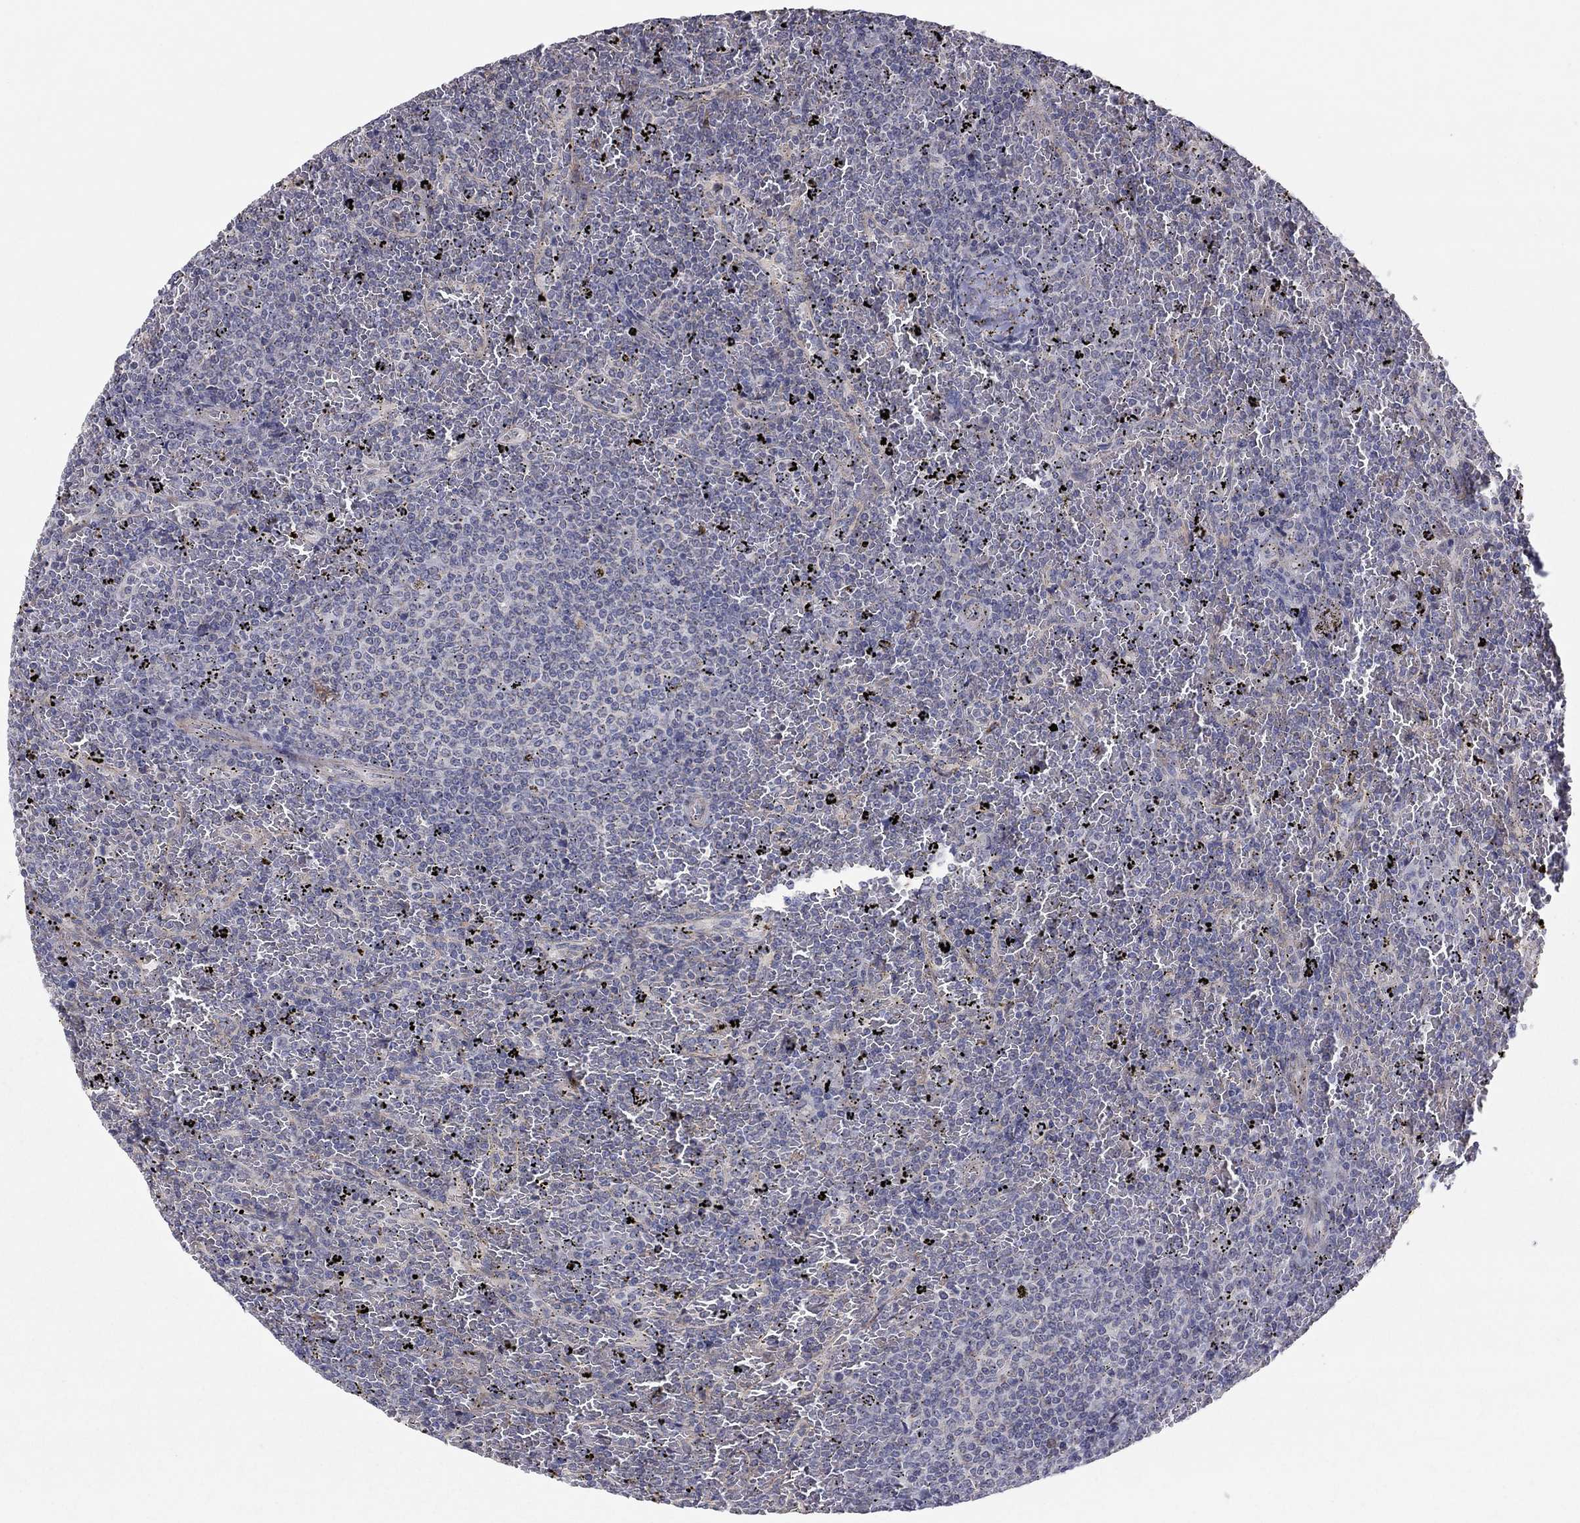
{"staining": {"intensity": "negative", "quantity": "none", "location": "none"}, "tissue": "lymphoma", "cell_type": "Tumor cells", "image_type": "cancer", "snomed": [{"axis": "morphology", "description": "Malignant lymphoma, non-Hodgkin's type, Low grade"}, {"axis": "topography", "description": "Spleen"}], "caption": "Immunohistochemistry of human lymphoma displays no staining in tumor cells.", "gene": "CRACDL", "patient": {"sex": "female", "age": 77}}